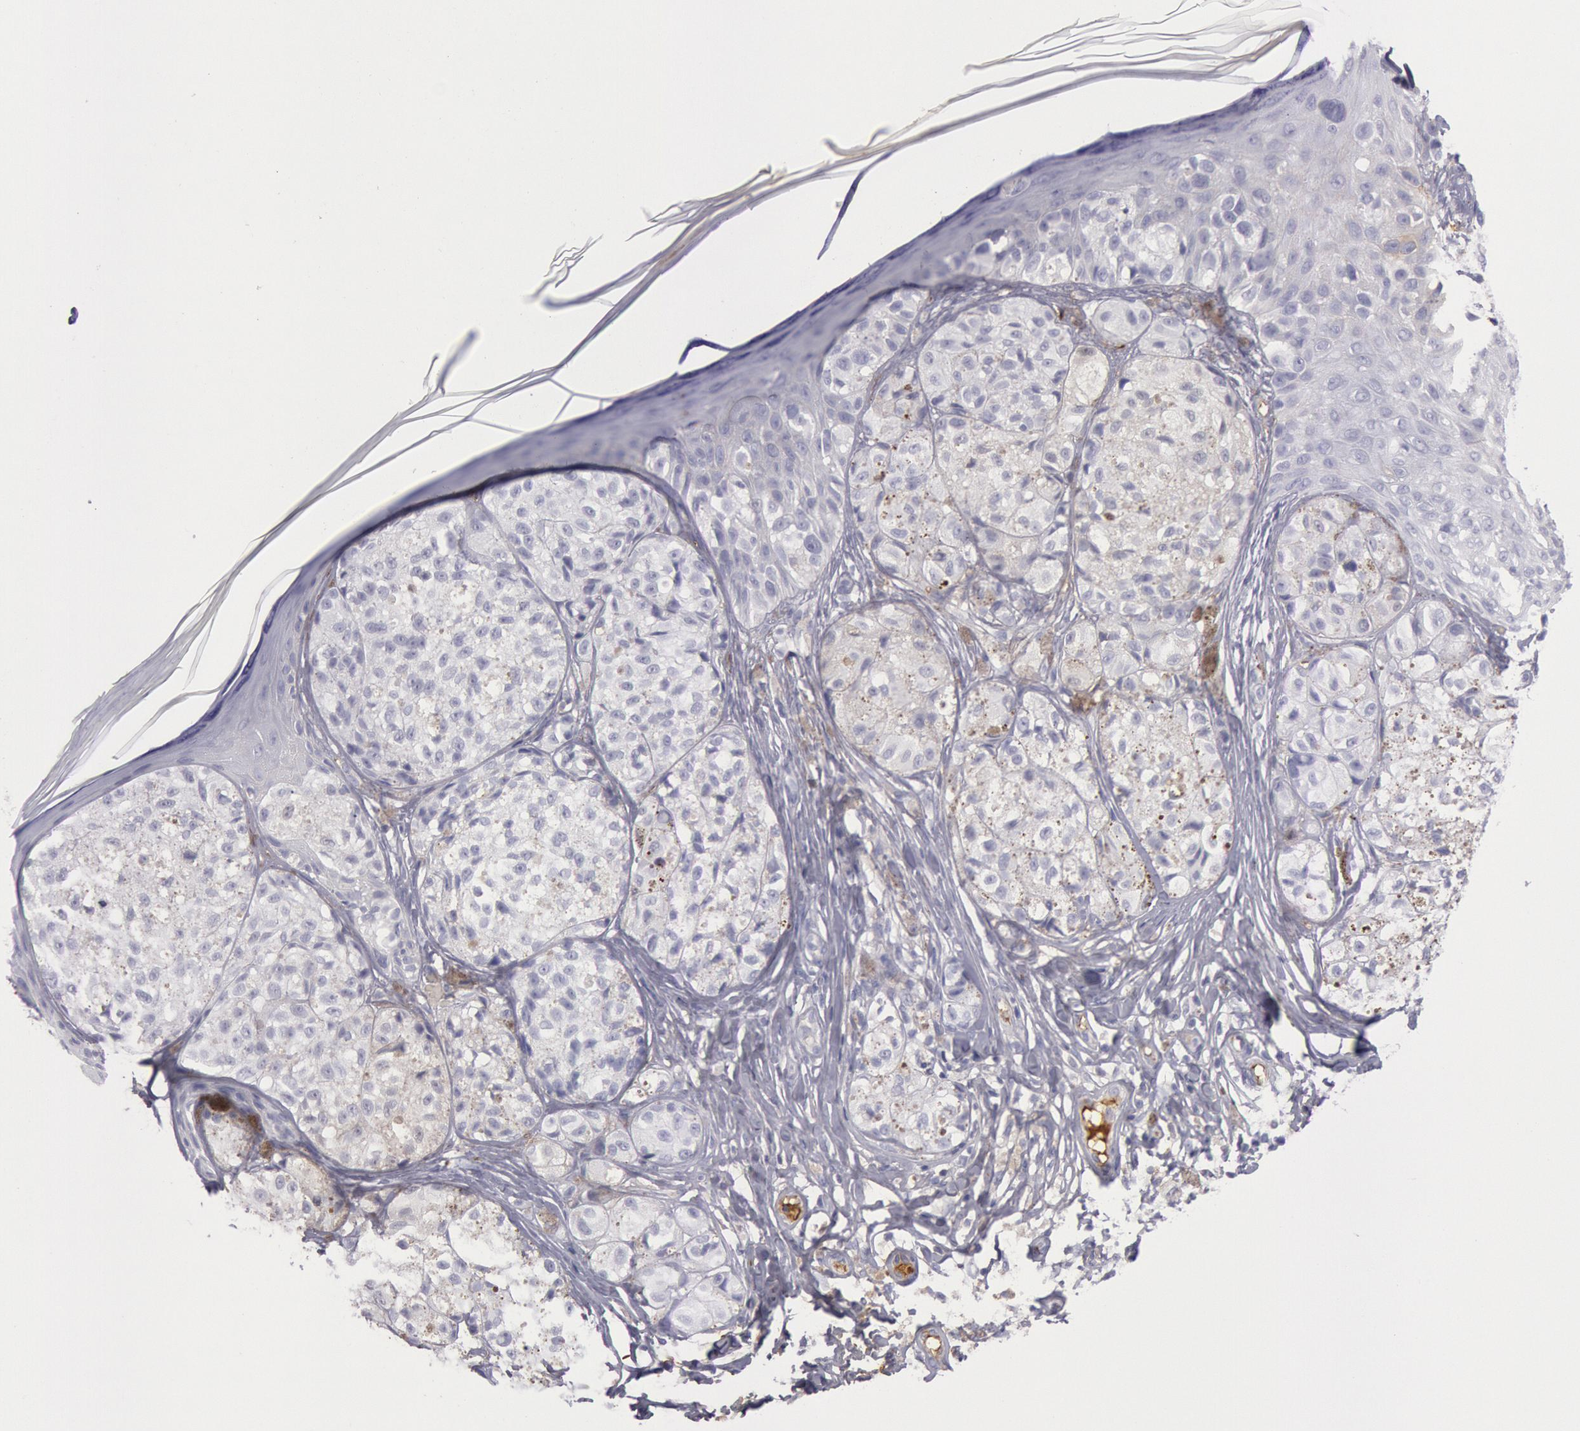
{"staining": {"intensity": "negative", "quantity": "none", "location": "none"}, "tissue": "melanoma", "cell_type": "Tumor cells", "image_type": "cancer", "snomed": [{"axis": "morphology", "description": "Malignant melanoma, NOS"}, {"axis": "topography", "description": "Skin"}], "caption": "Immunohistochemistry histopathology image of neoplastic tissue: malignant melanoma stained with DAB demonstrates no significant protein positivity in tumor cells. (DAB immunohistochemistry (IHC) visualized using brightfield microscopy, high magnification).", "gene": "IGHA1", "patient": {"sex": "male", "age": 57}}